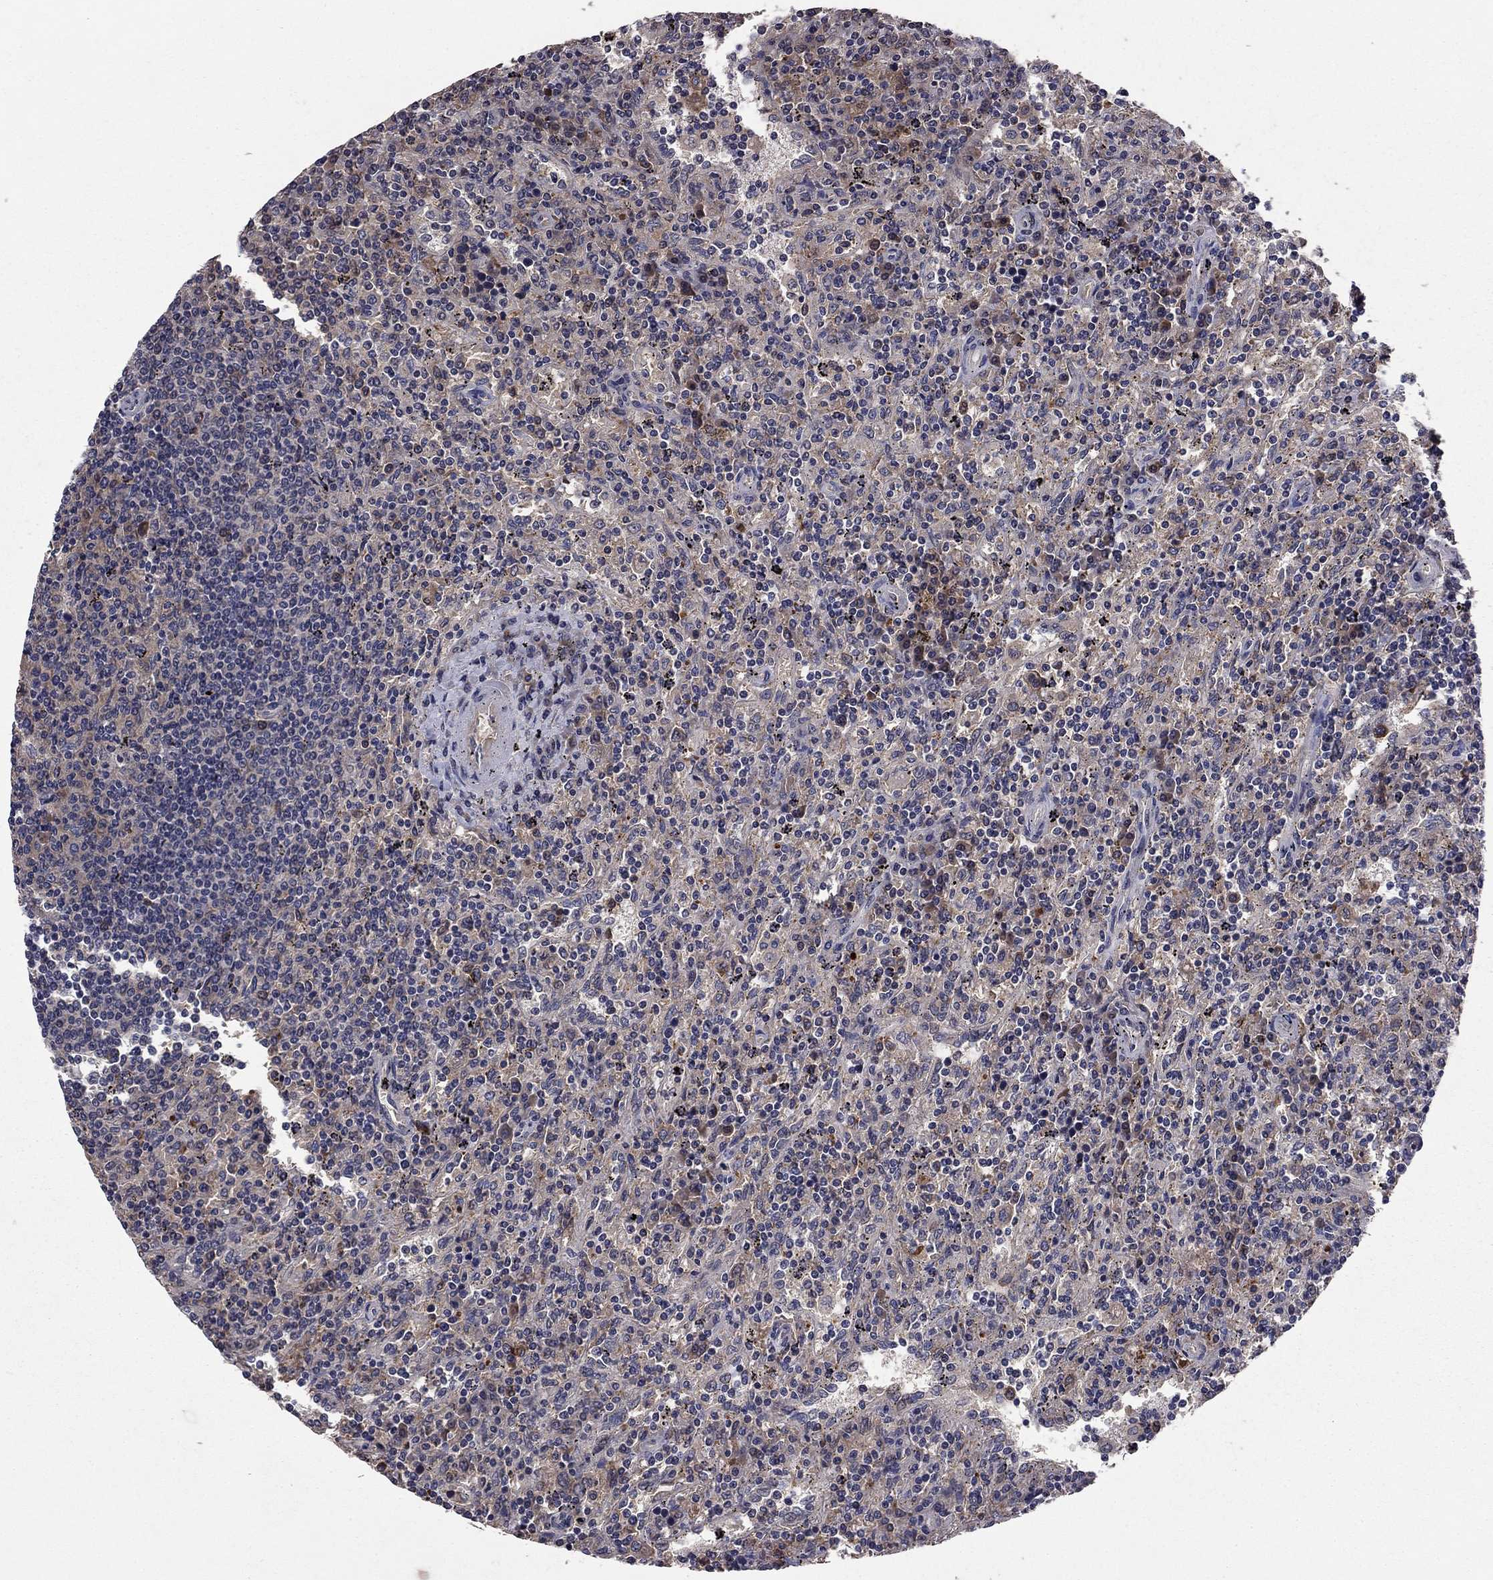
{"staining": {"intensity": "negative", "quantity": "none", "location": "none"}, "tissue": "lymphoma", "cell_type": "Tumor cells", "image_type": "cancer", "snomed": [{"axis": "morphology", "description": "Malignant lymphoma, non-Hodgkin's type, Low grade"}, {"axis": "topography", "description": "Spleen"}], "caption": "Tumor cells are negative for brown protein staining in lymphoma.", "gene": "PROS1", "patient": {"sex": "male", "age": 62}}